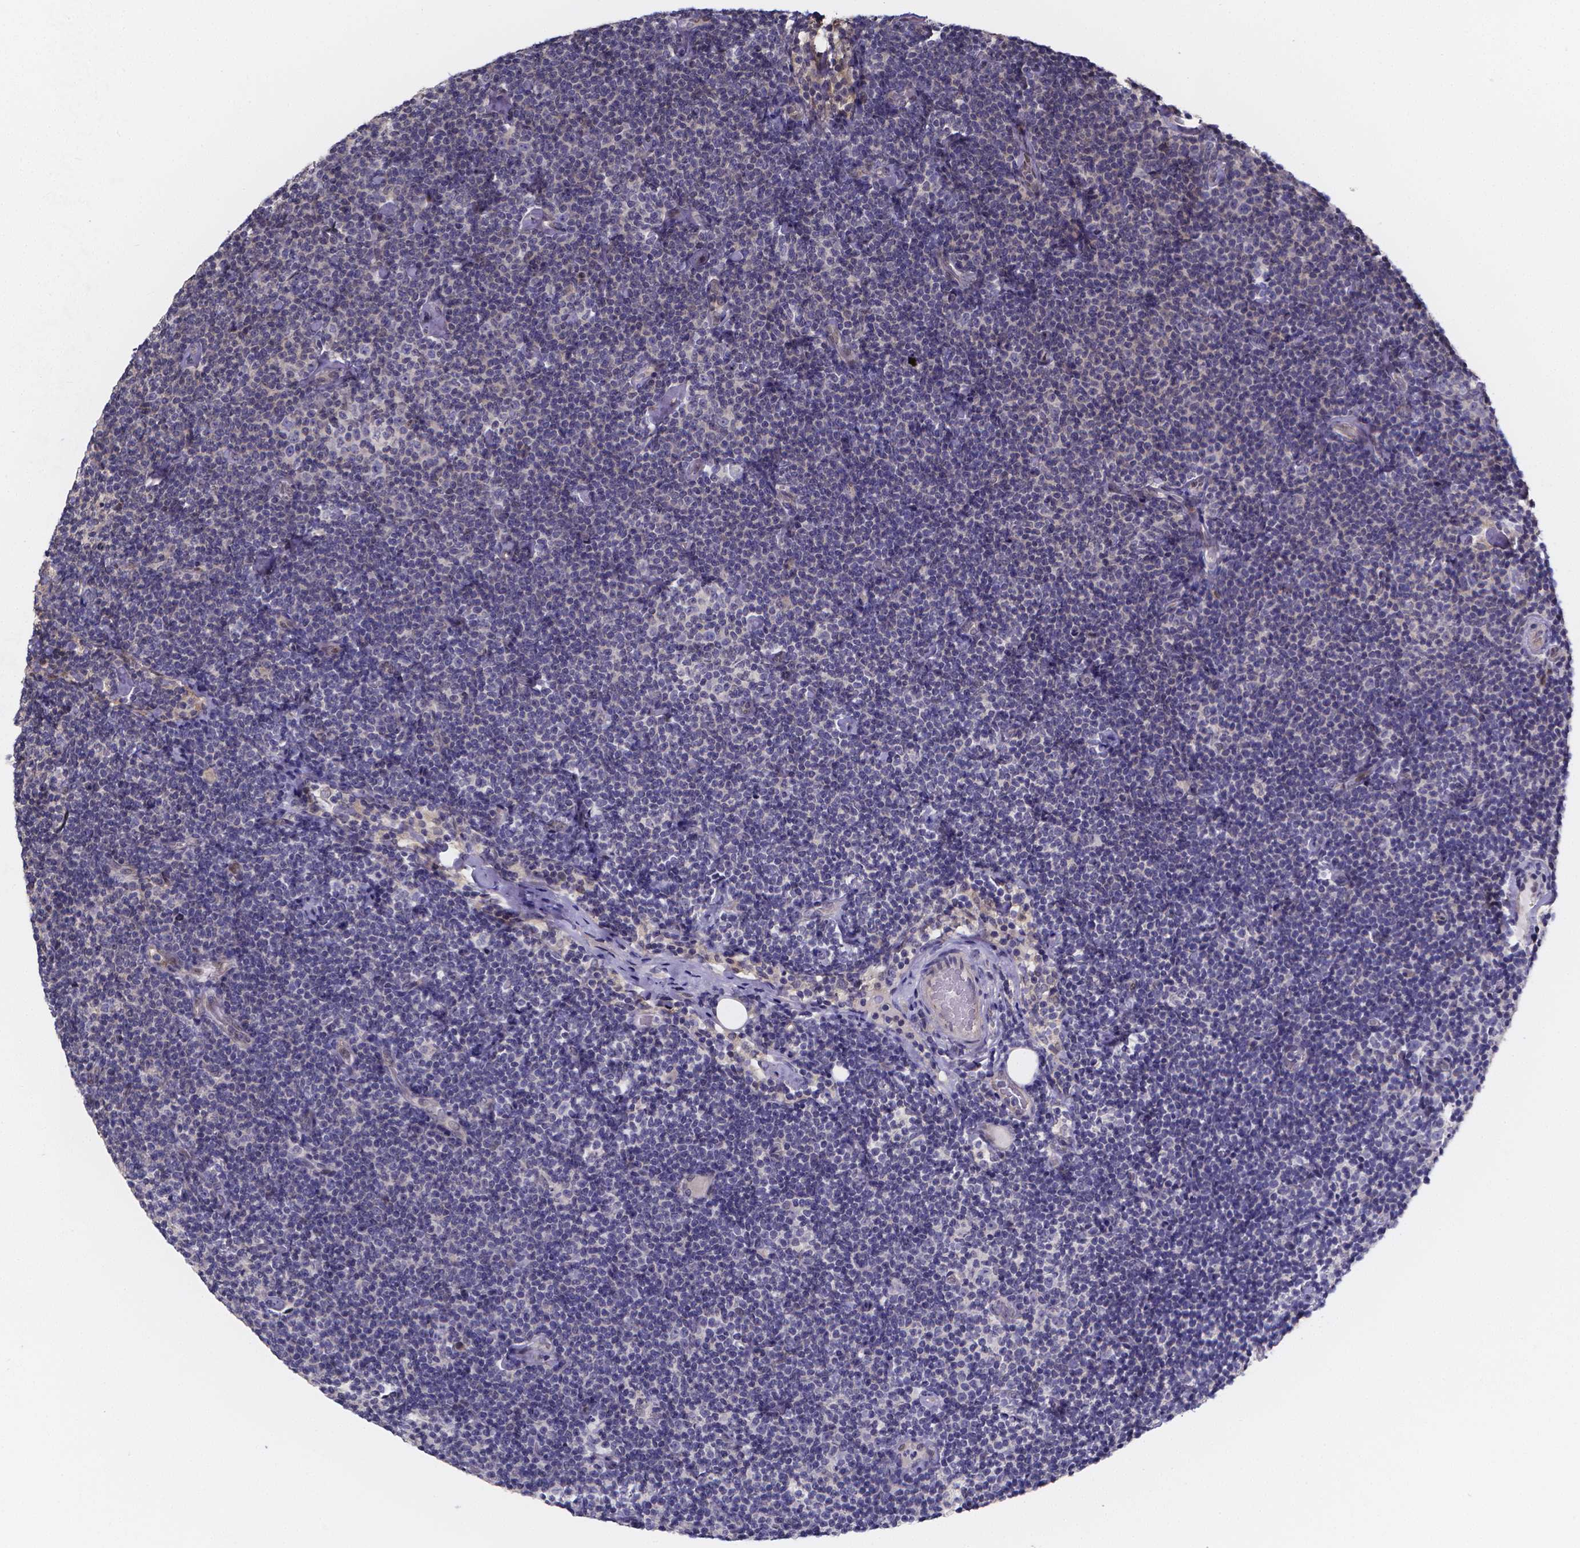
{"staining": {"intensity": "negative", "quantity": "none", "location": "none"}, "tissue": "lymphoma", "cell_type": "Tumor cells", "image_type": "cancer", "snomed": [{"axis": "morphology", "description": "Malignant lymphoma, non-Hodgkin's type, Low grade"}, {"axis": "topography", "description": "Lymph node"}], "caption": "This is a photomicrograph of immunohistochemistry (IHC) staining of lymphoma, which shows no staining in tumor cells. (IHC, brightfield microscopy, high magnification).", "gene": "PAH", "patient": {"sex": "male", "age": 81}}